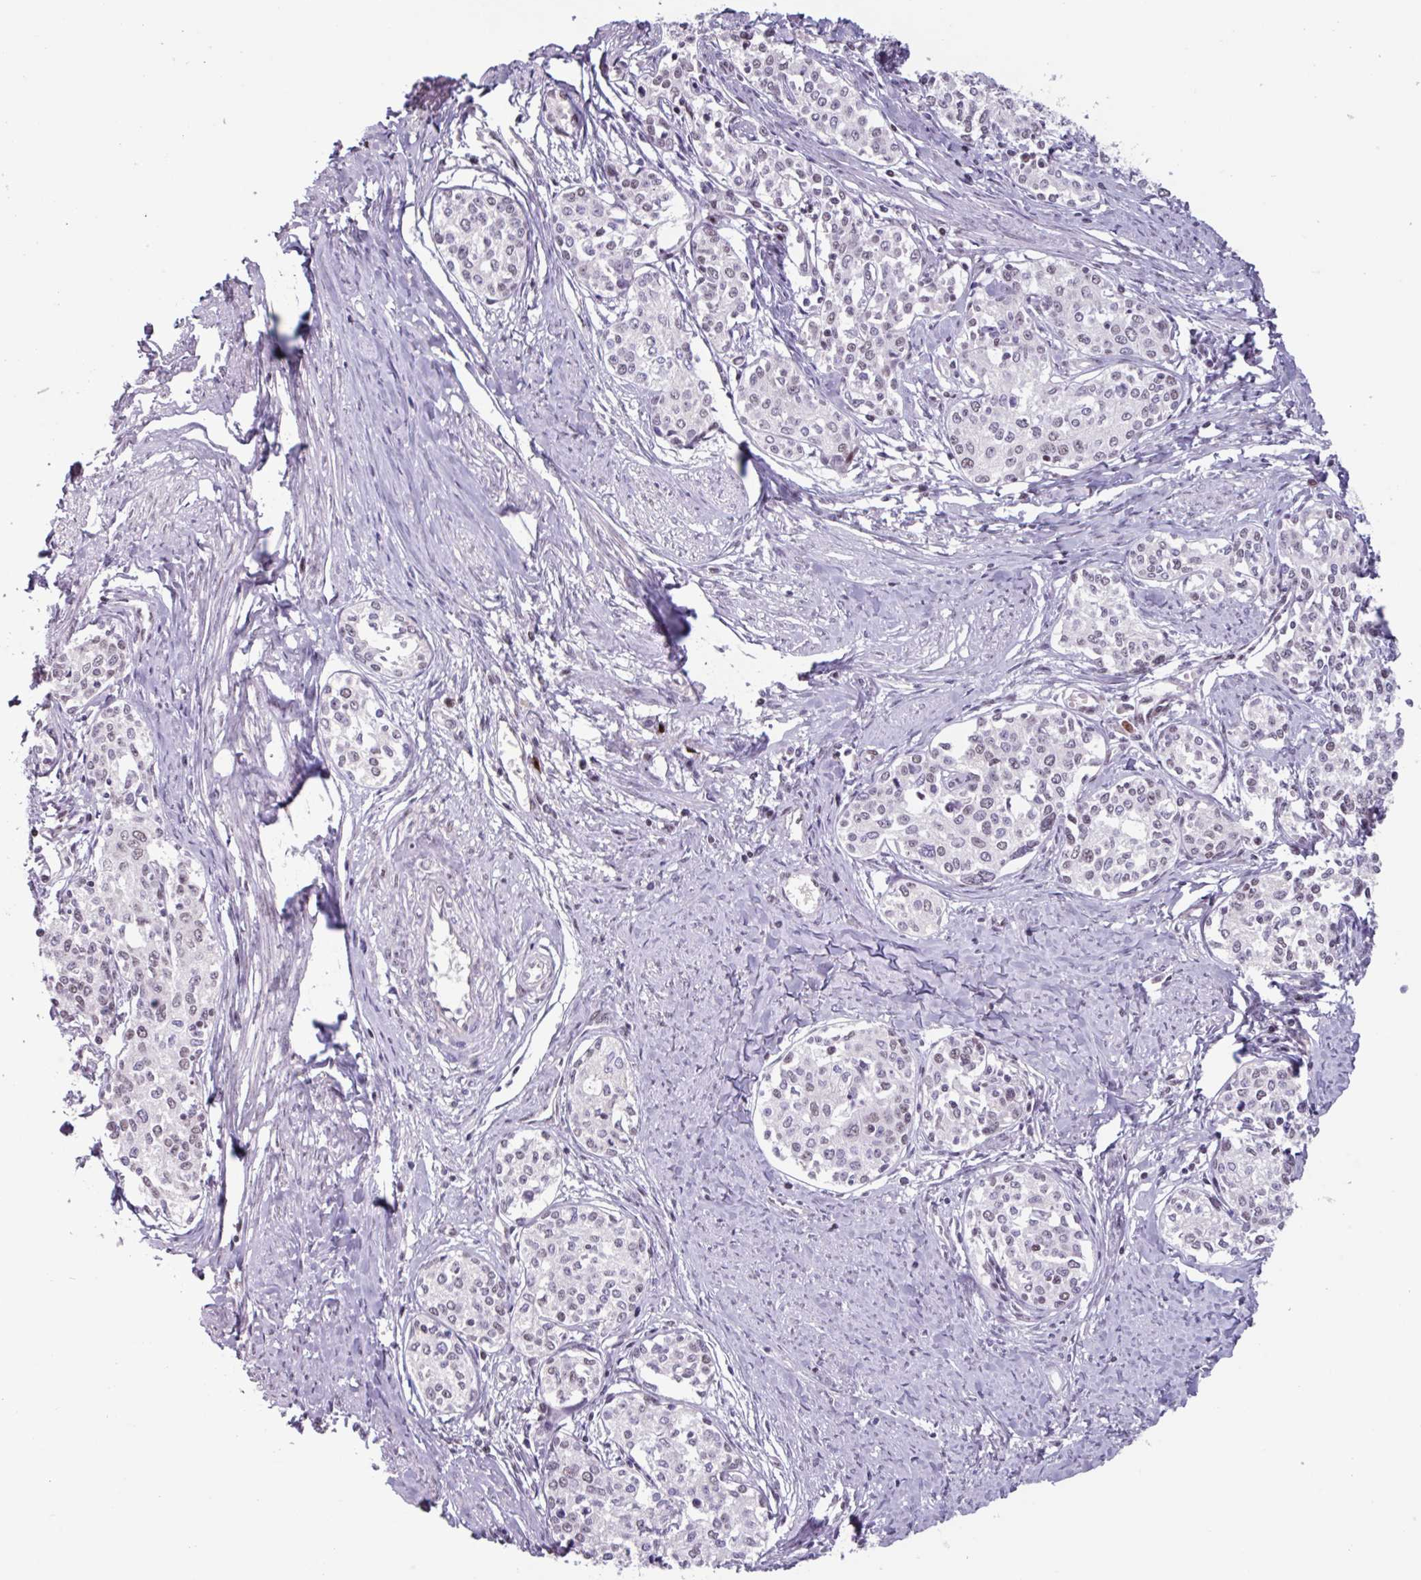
{"staining": {"intensity": "weak", "quantity": "<25%", "location": "nuclear"}, "tissue": "cervical cancer", "cell_type": "Tumor cells", "image_type": "cancer", "snomed": [{"axis": "morphology", "description": "Squamous cell carcinoma, NOS"}, {"axis": "morphology", "description": "Adenocarcinoma, NOS"}, {"axis": "topography", "description": "Cervix"}], "caption": "This is an IHC photomicrograph of cervical cancer (adenocarcinoma). There is no staining in tumor cells.", "gene": "ZNF575", "patient": {"sex": "female", "age": 52}}